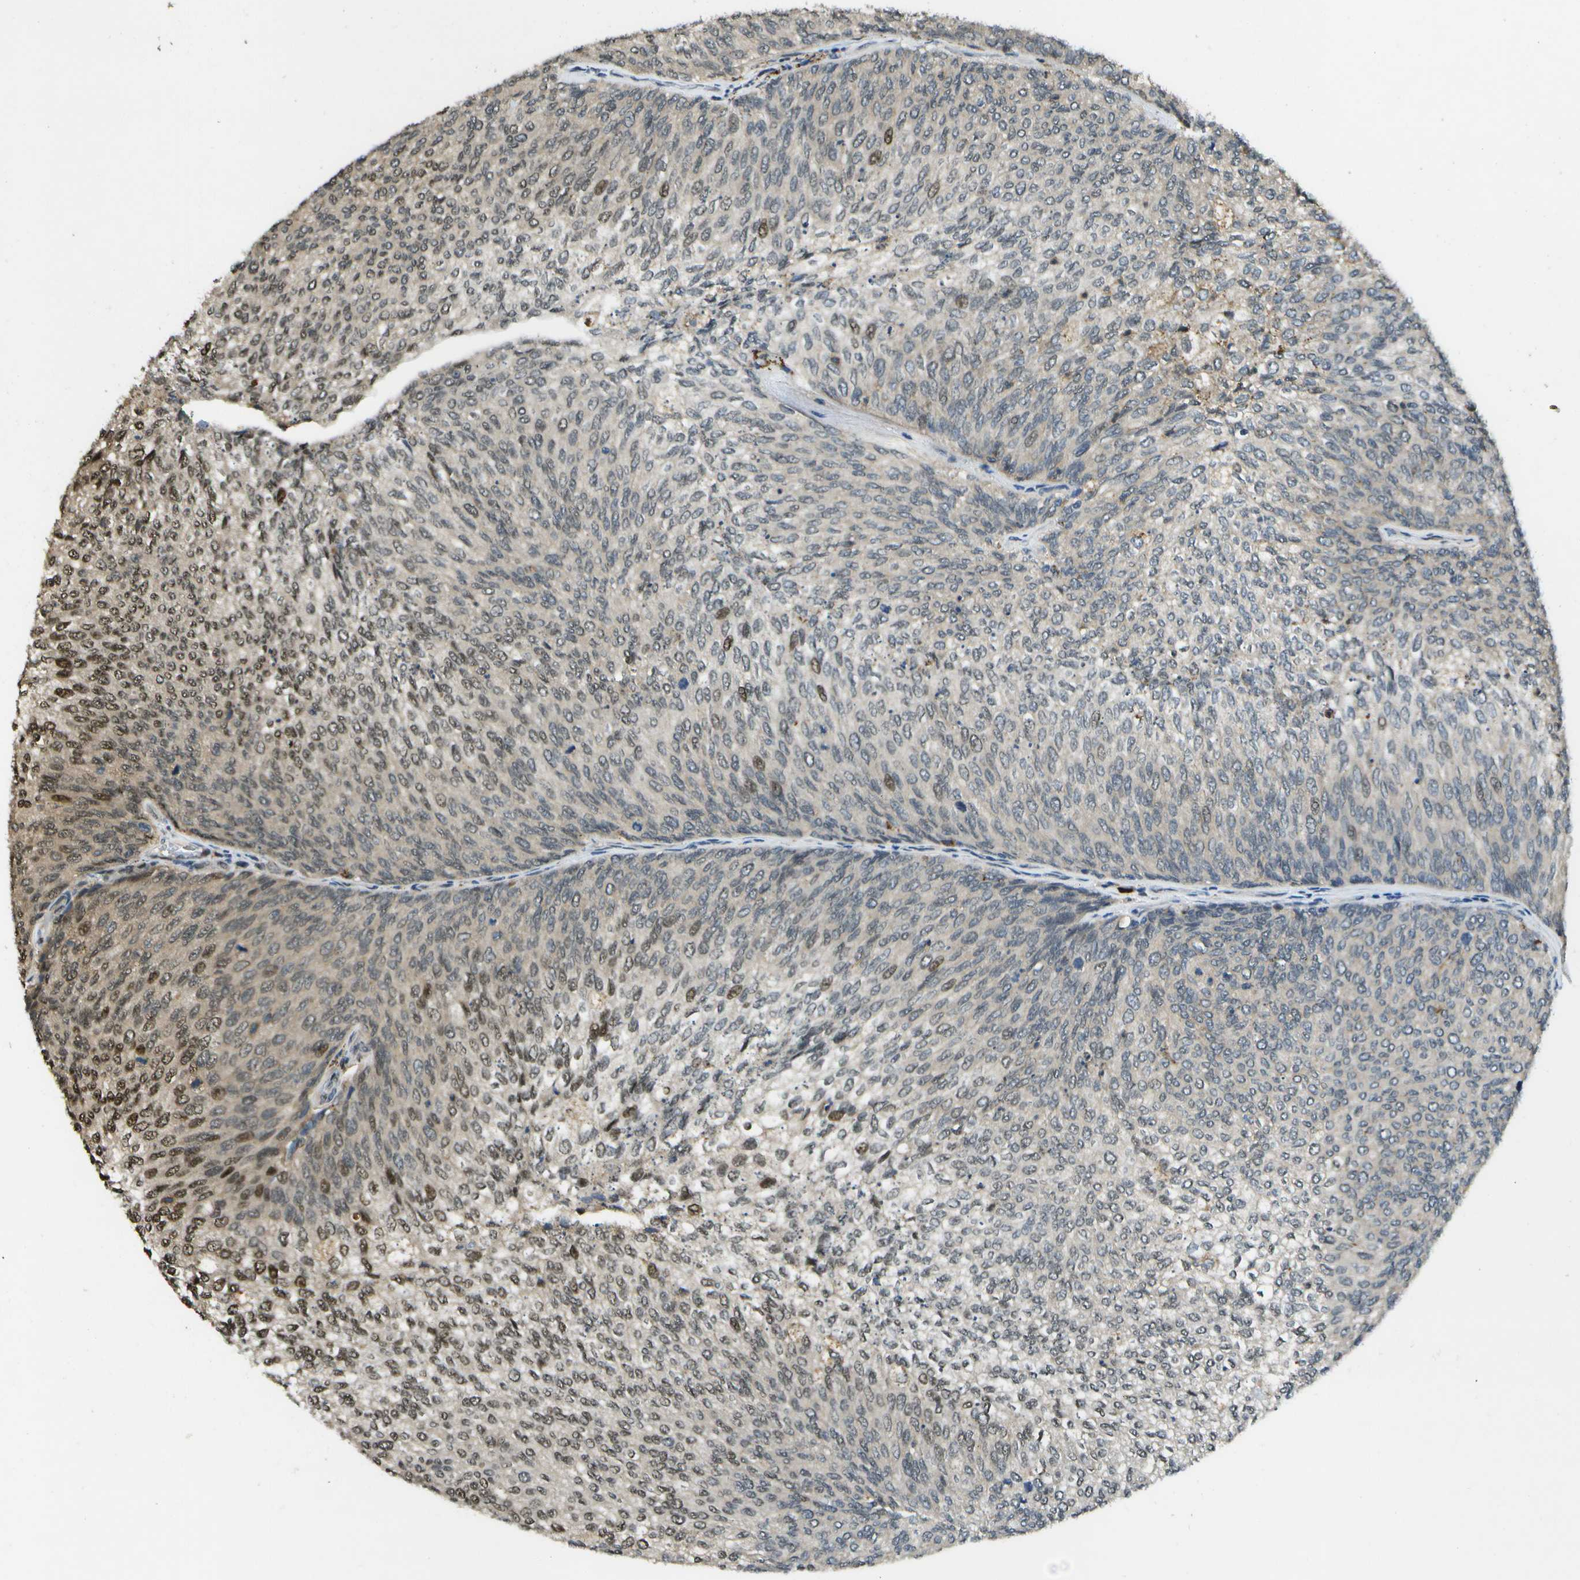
{"staining": {"intensity": "moderate", "quantity": "<25%", "location": "cytoplasmic/membranous,nuclear"}, "tissue": "urothelial cancer", "cell_type": "Tumor cells", "image_type": "cancer", "snomed": [{"axis": "morphology", "description": "Urothelial carcinoma, Low grade"}, {"axis": "topography", "description": "Urinary bladder"}], "caption": "A photomicrograph showing moderate cytoplasmic/membranous and nuclear staining in about <25% of tumor cells in urothelial carcinoma (low-grade), as visualized by brown immunohistochemical staining.", "gene": "GANC", "patient": {"sex": "female", "age": 79}}